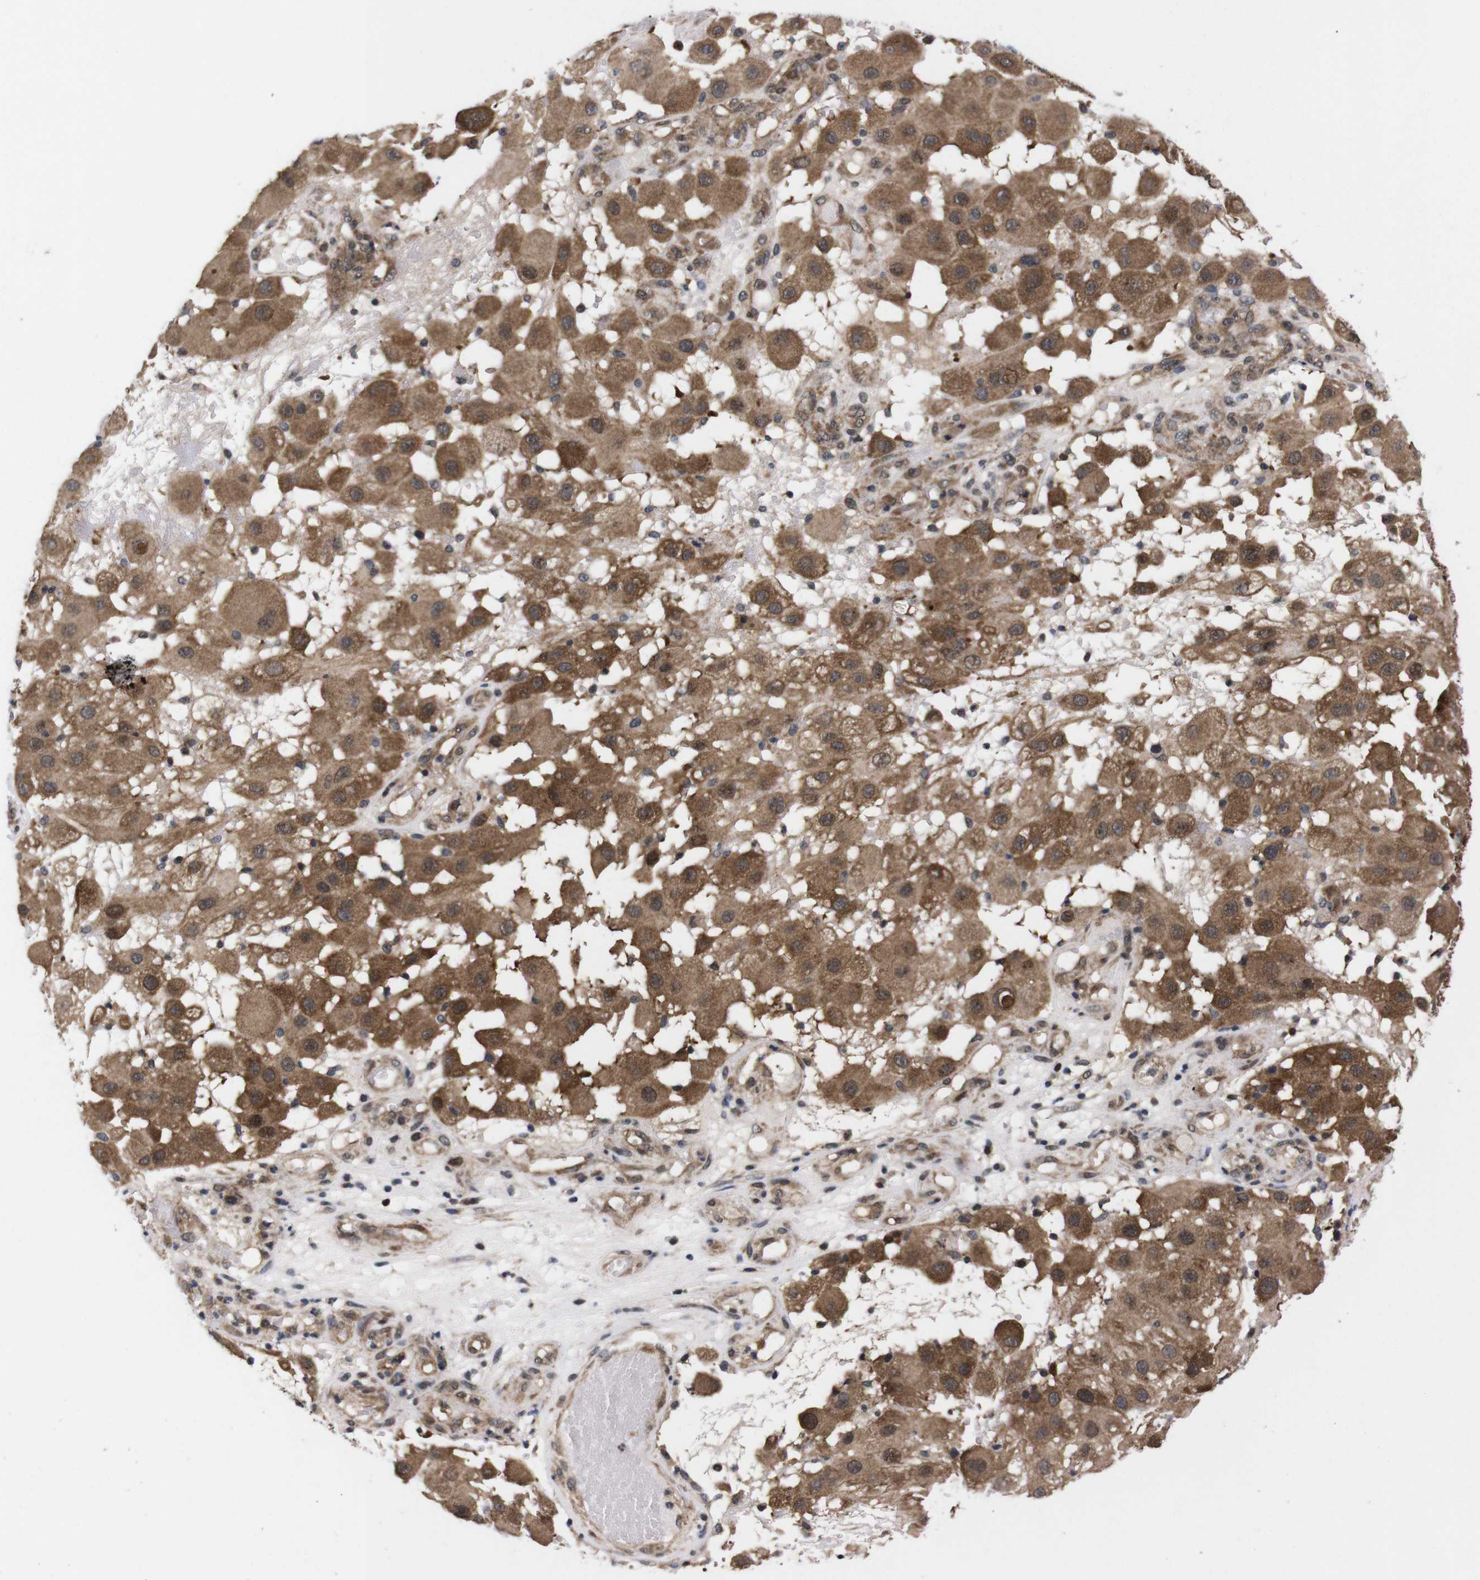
{"staining": {"intensity": "moderate", "quantity": ">75%", "location": "cytoplasmic/membranous"}, "tissue": "melanoma", "cell_type": "Tumor cells", "image_type": "cancer", "snomed": [{"axis": "morphology", "description": "Malignant melanoma, NOS"}, {"axis": "topography", "description": "Skin"}], "caption": "Human malignant melanoma stained with a brown dye shows moderate cytoplasmic/membranous positive expression in about >75% of tumor cells.", "gene": "UBQLN2", "patient": {"sex": "female", "age": 81}}